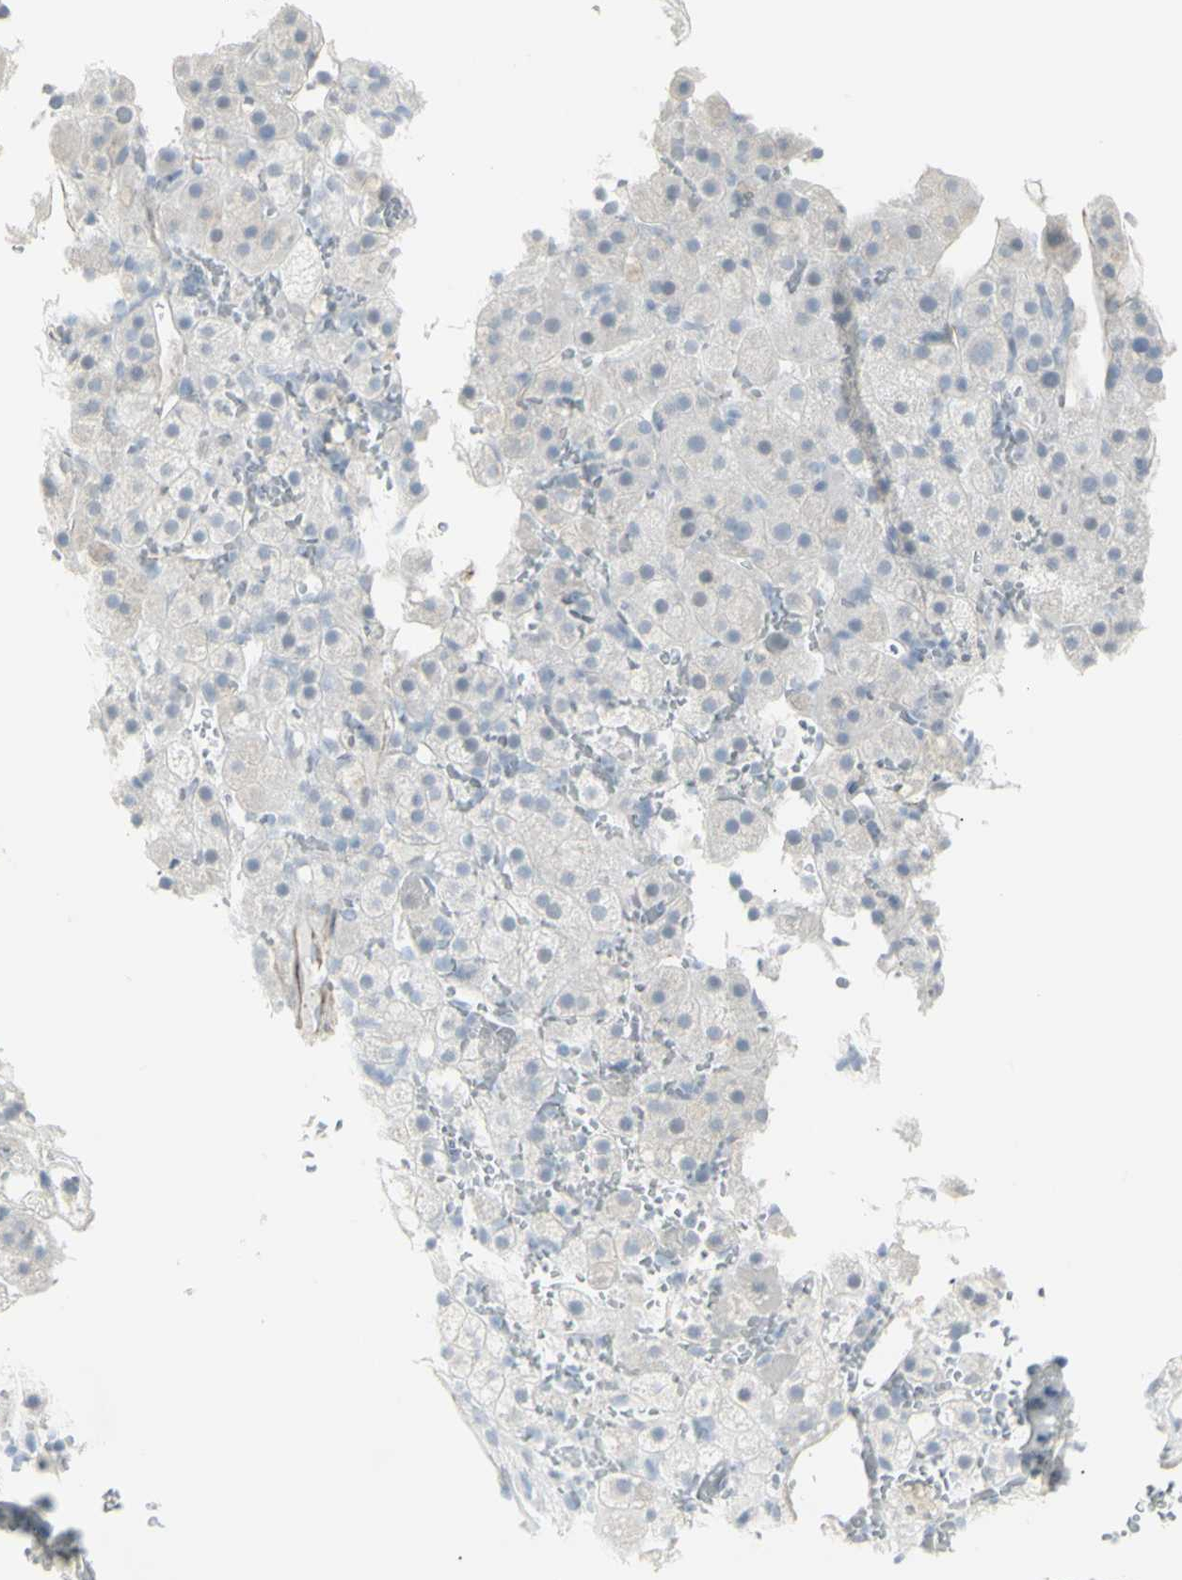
{"staining": {"intensity": "negative", "quantity": "none", "location": "none"}, "tissue": "adrenal gland", "cell_type": "Glandular cells", "image_type": "normal", "snomed": [{"axis": "morphology", "description": "Normal tissue, NOS"}, {"axis": "topography", "description": "Adrenal gland"}], "caption": "This photomicrograph is of unremarkable adrenal gland stained with immunohistochemistry (IHC) to label a protein in brown with the nuclei are counter-stained blue. There is no positivity in glandular cells.", "gene": "YBX2", "patient": {"sex": "female", "age": 59}}